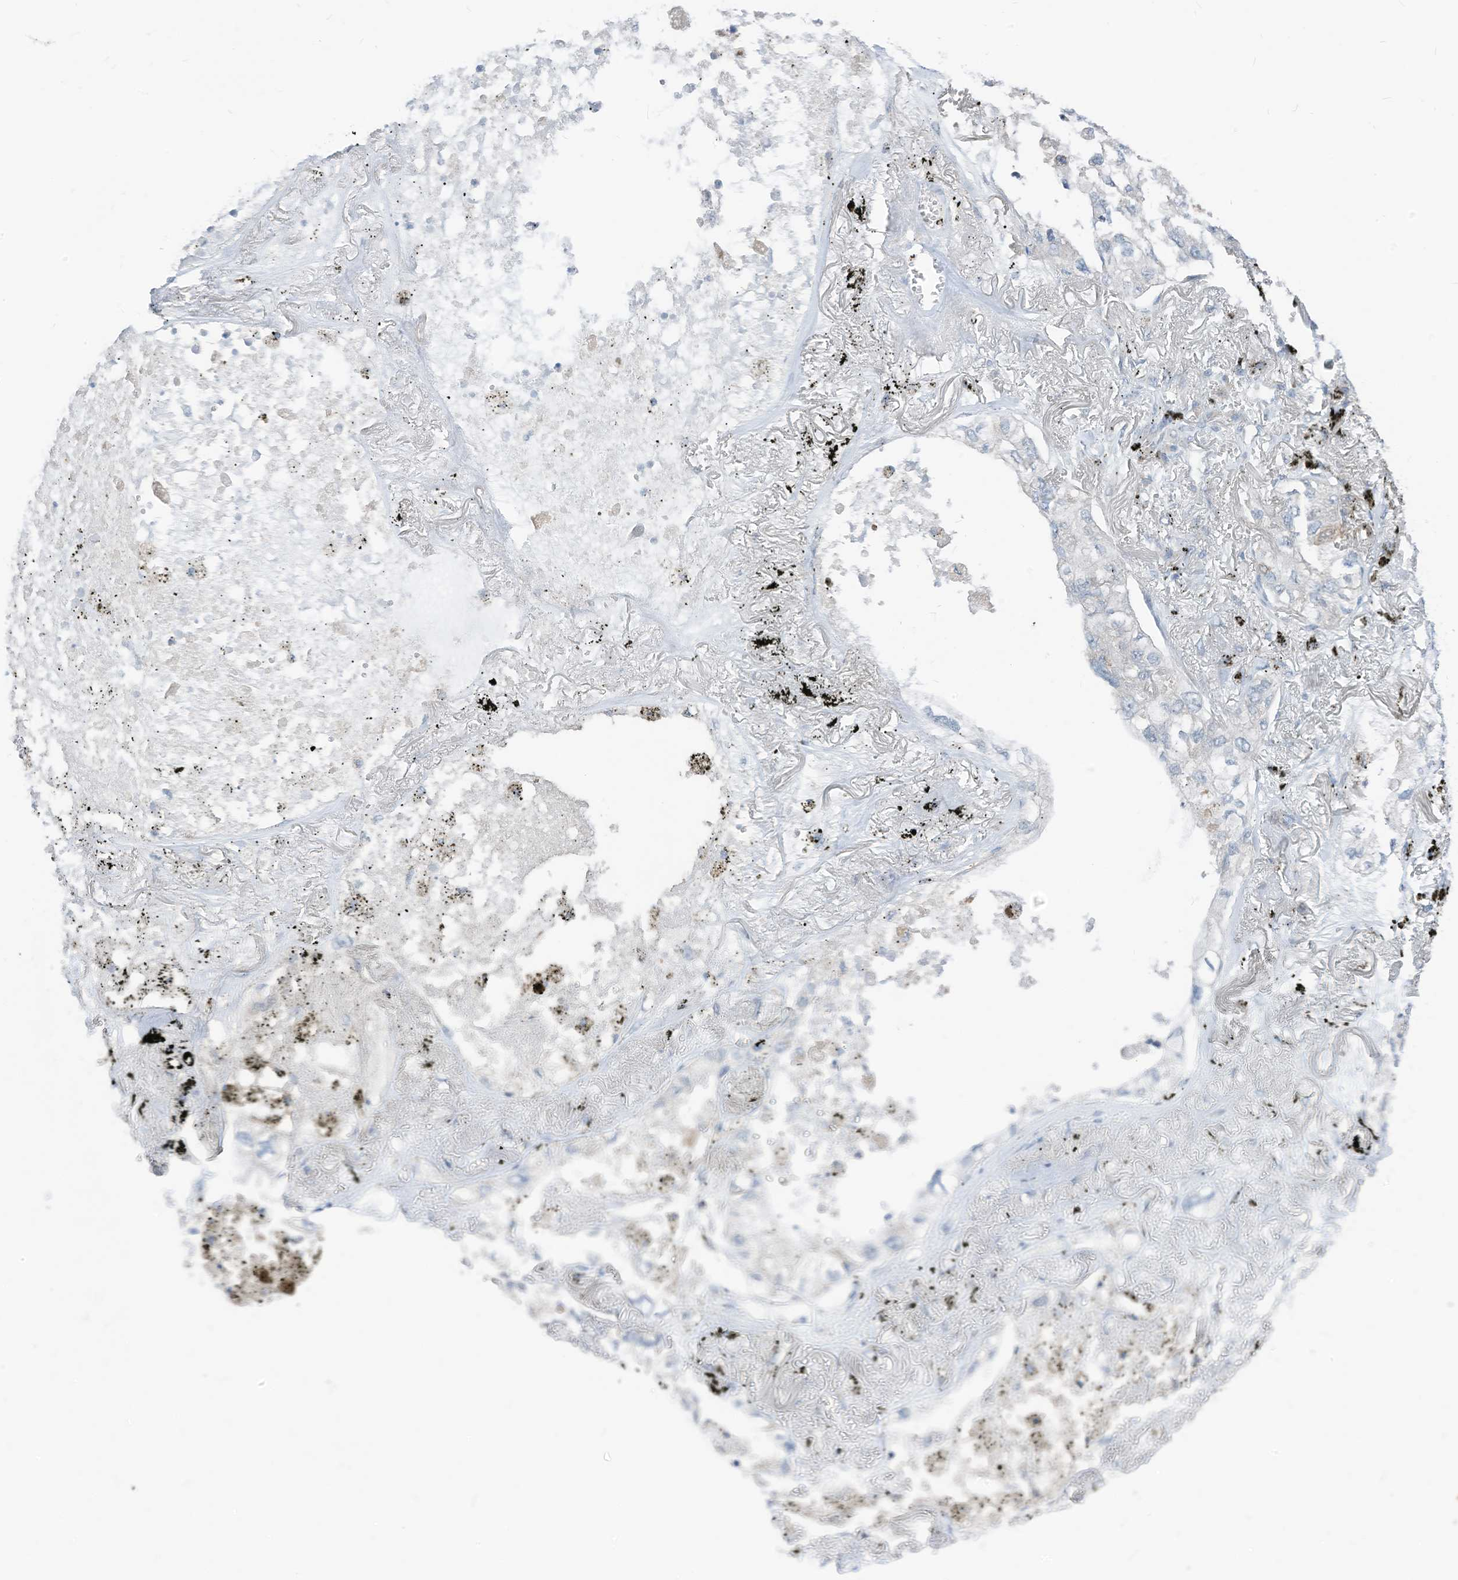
{"staining": {"intensity": "negative", "quantity": "none", "location": "none"}, "tissue": "lung cancer", "cell_type": "Tumor cells", "image_type": "cancer", "snomed": [{"axis": "morphology", "description": "Adenocarcinoma, NOS"}, {"axis": "topography", "description": "Lung"}], "caption": "Tumor cells are negative for brown protein staining in lung adenocarcinoma. (Brightfield microscopy of DAB immunohistochemistry at high magnification).", "gene": "LDAH", "patient": {"sex": "male", "age": 65}}